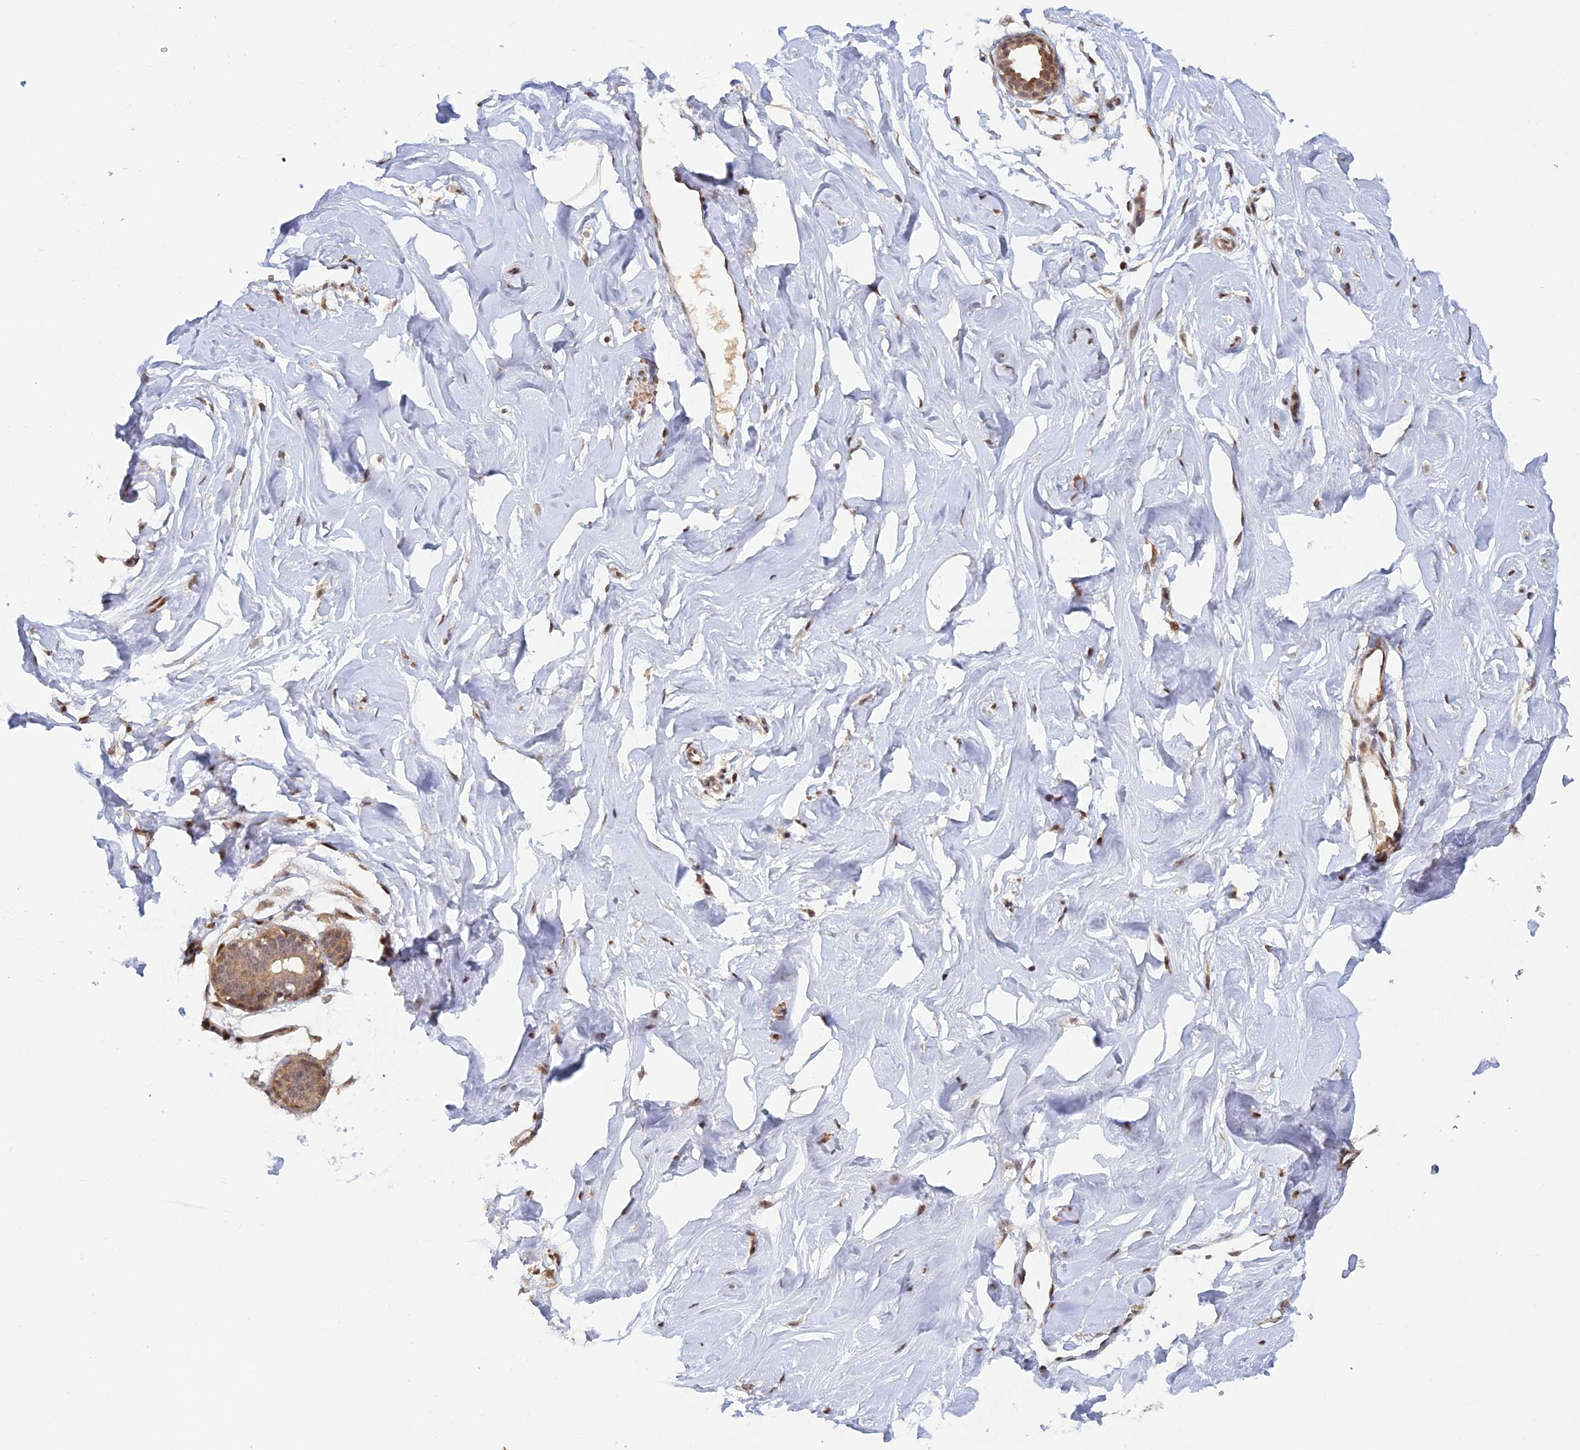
{"staining": {"intensity": "moderate", "quantity": ">75%", "location": "cytoplasmic/membranous,nuclear"}, "tissue": "breast", "cell_type": "Adipocytes", "image_type": "normal", "snomed": [{"axis": "morphology", "description": "Normal tissue, NOS"}, {"axis": "morphology", "description": "Adenoma, NOS"}, {"axis": "topography", "description": "Breast"}], "caption": "Immunohistochemical staining of unremarkable breast shows medium levels of moderate cytoplasmic/membranous,nuclear staining in approximately >75% of adipocytes.", "gene": "ZNF565", "patient": {"sex": "female", "age": 23}}